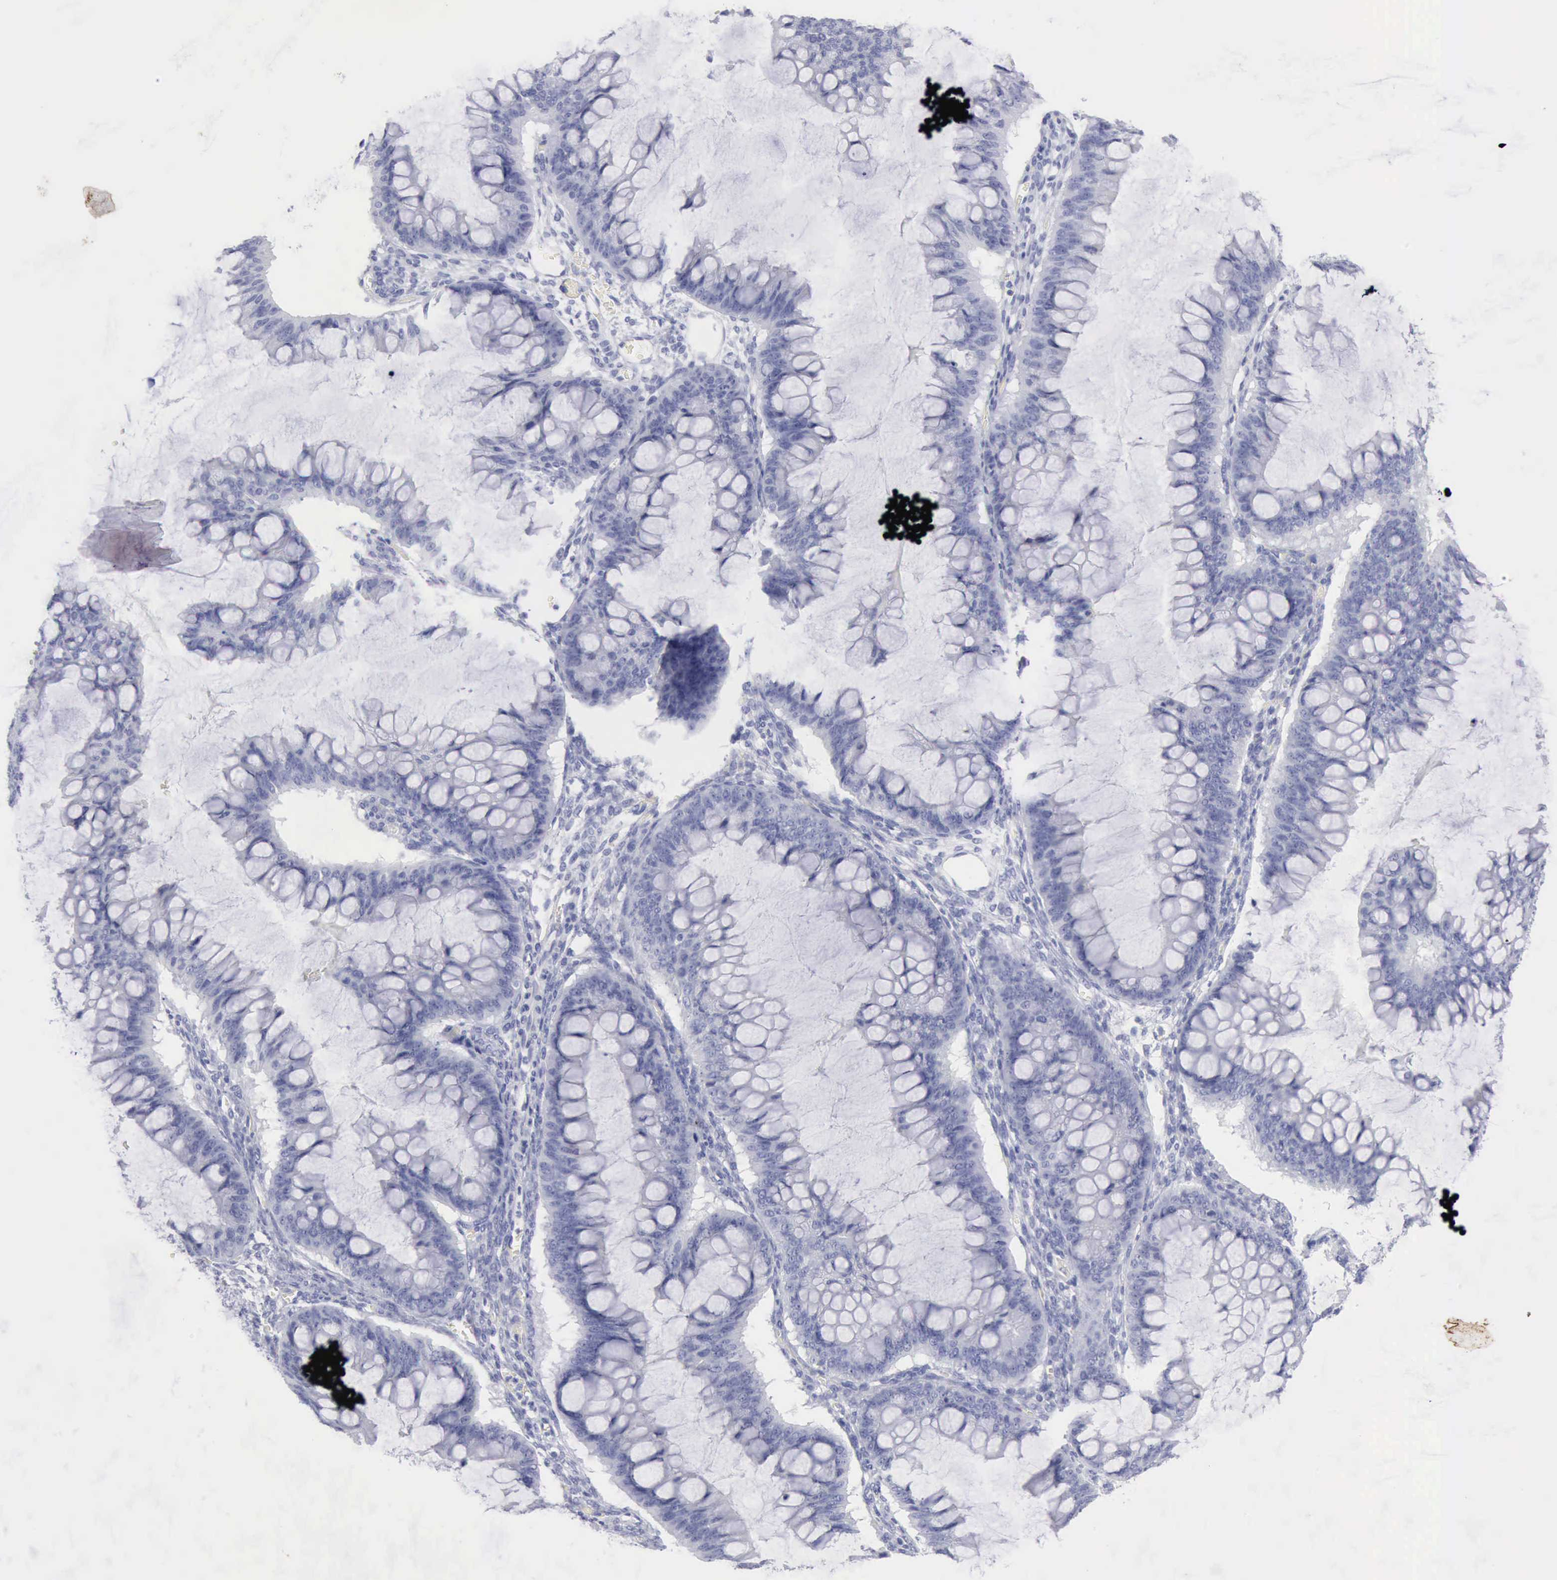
{"staining": {"intensity": "negative", "quantity": "none", "location": "none"}, "tissue": "ovarian cancer", "cell_type": "Tumor cells", "image_type": "cancer", "snomed": [{"axis": "morphology", "description": "Cystadenocarcinoma, mucinous, NOS"}, {"axis": "topography", "description": "Ovary"}], "caption": "Photomicrograph shows no significant protein staining in tumor cells of ovarian mucinous cystadenocarcinoma.", "gene": "KRT10", "patient": {"sex": "female", "age": 73}}